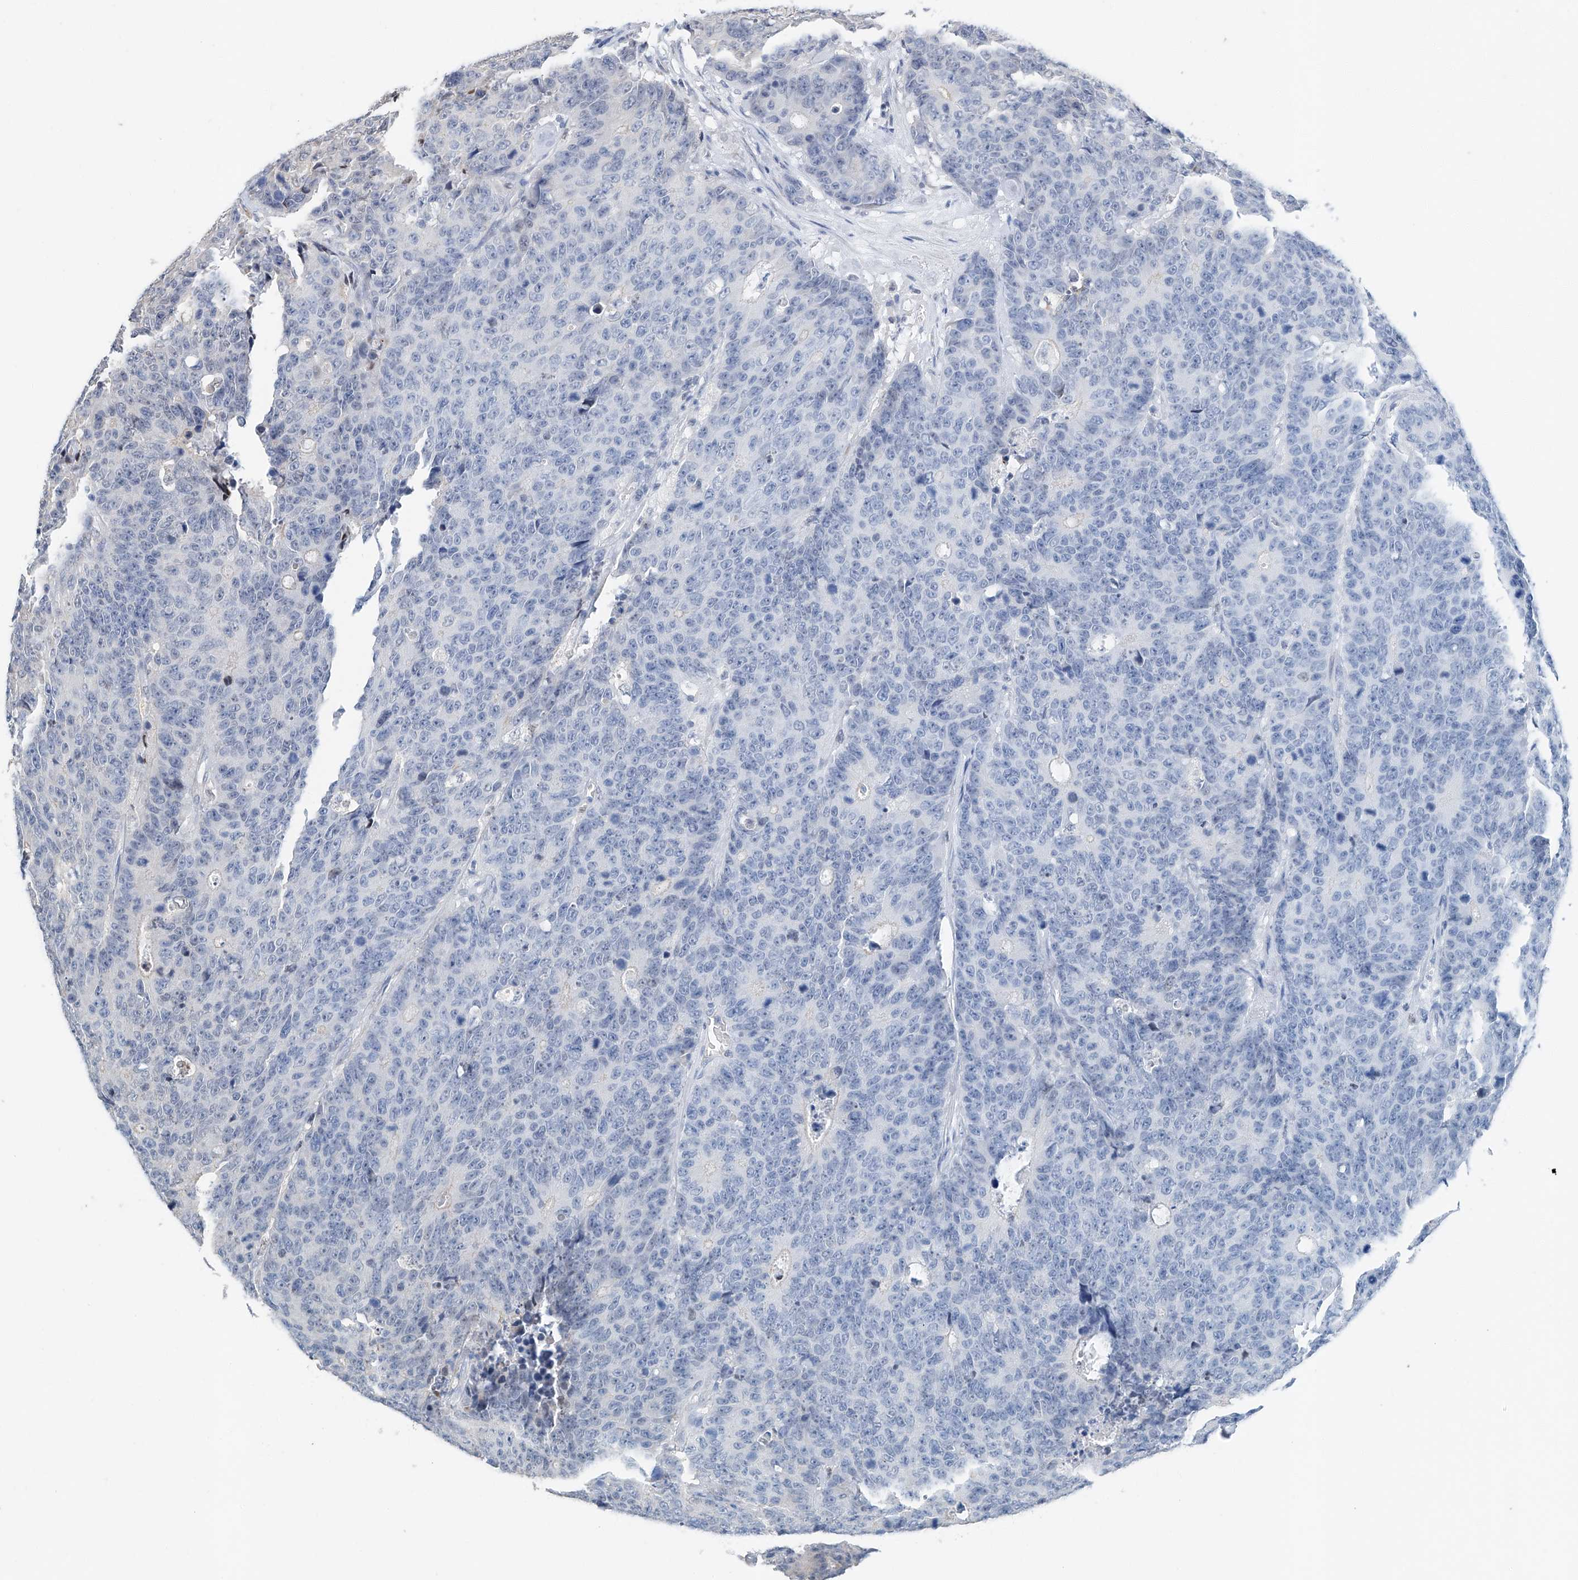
{"staining": {"intensity": "negative", "quantity": "none", "location": "none"}, "tissue": "colorectal cancer", "cell_type": "Tumor cells", "image_type": "cancer", "snomed": [{"axis": "morphology", "description": "Adenocarcinoma, NOS"}, {"axis": "topography", "description": "Colon"}], "caption": "IHC histopathology image of neoplastic tissue: colorectal adenocarcinoma stained with DAB displays no significant protein expression in tumor cells. (DAB (3,3'-diaminobenzidine) immunohistochemistry visualized using brightfield microscopy, high magnification).", "gene": "CTDP1", "patient": {"sex": "female", "age": 86}}